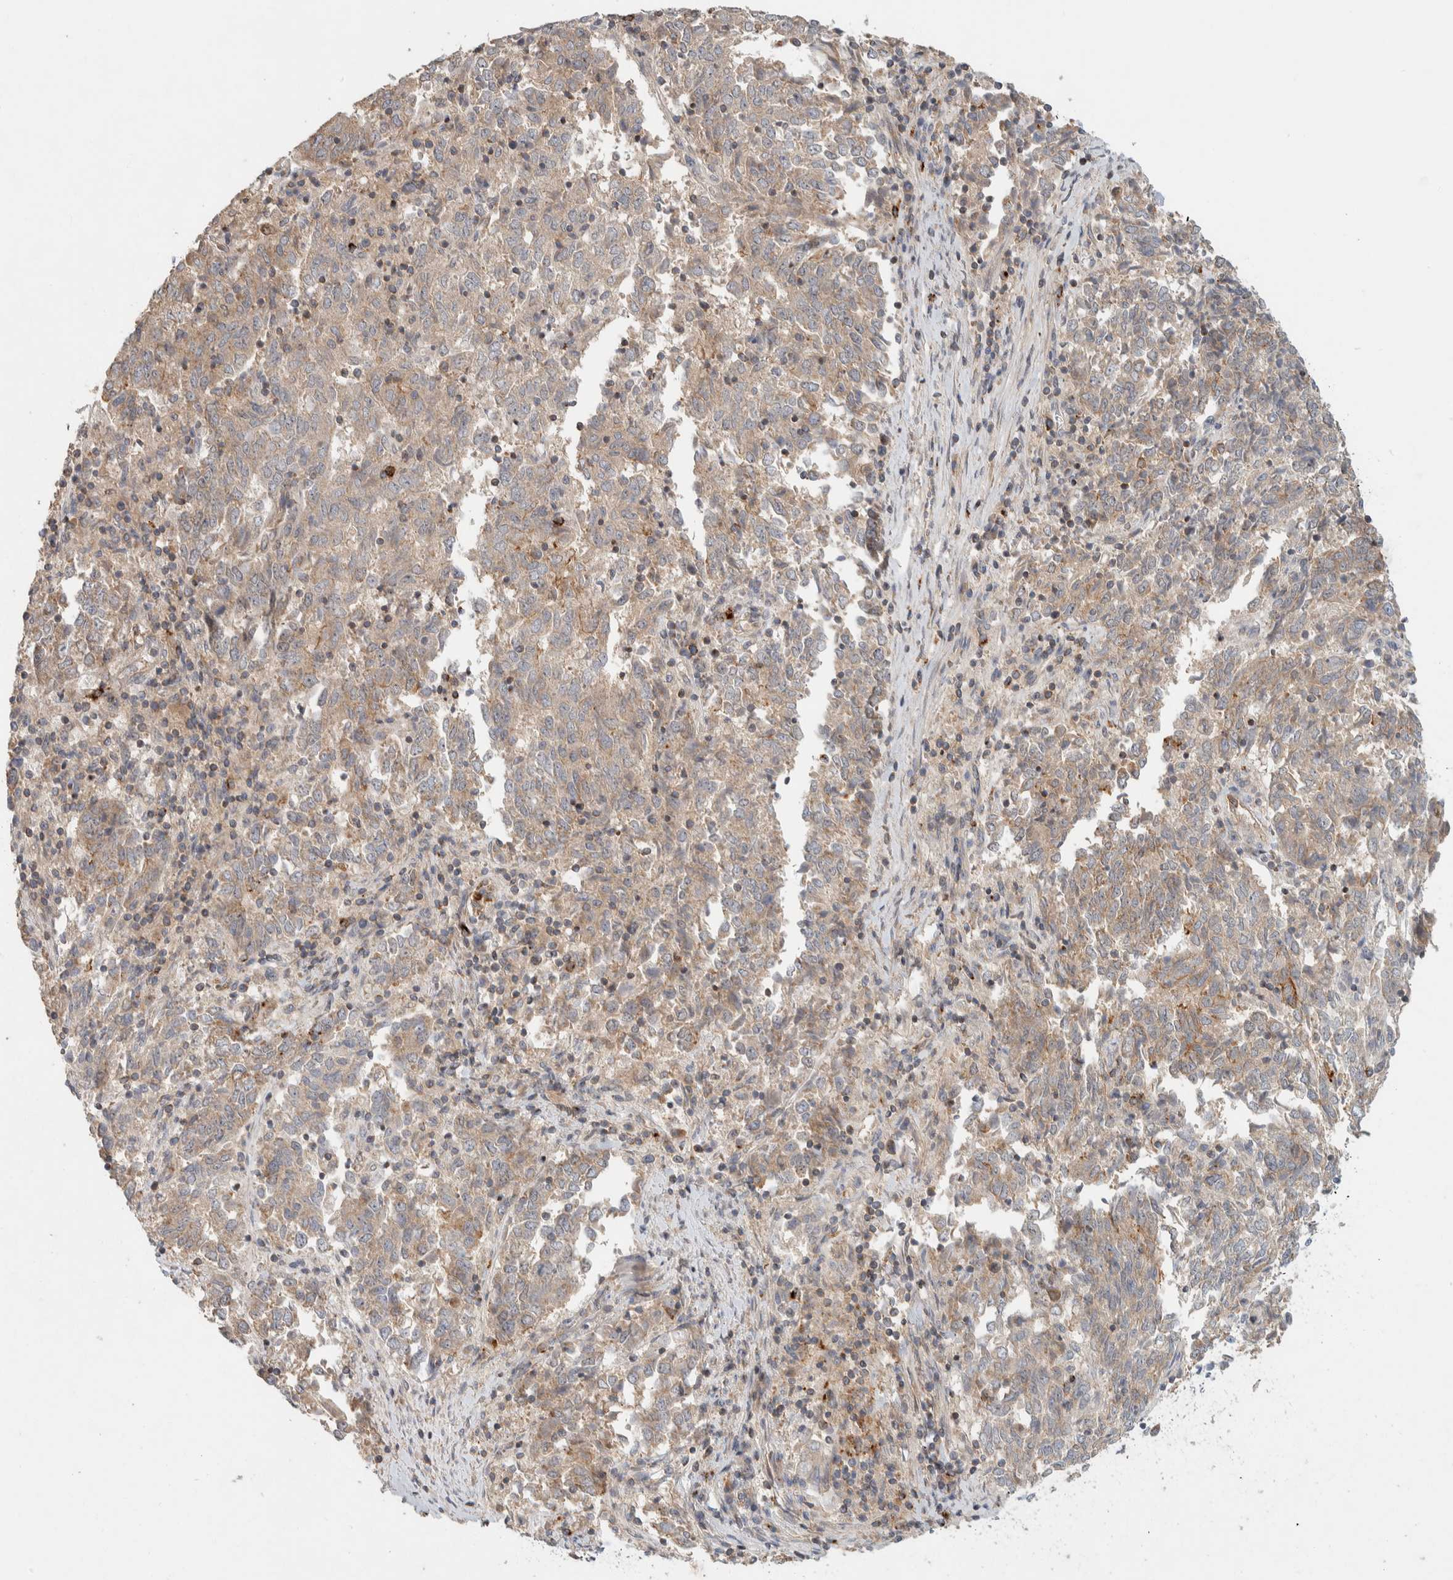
{"staining": {"intensity": "weak", "quantity": ">75%", "location": "cytoplasmic/membranous"}, "tissue": "endometrial cancer", "cell_type": "Tumor cells", "image_type": "cancer", "snomed": [{"axis": "morphology", "description": "Adenocarcinoma, NOS"}, {"axis": "topography", "description": "Endometrium"}], "caption": "The histopathology image shows immunohistochemical staining of endometrial adenocarcinoma. There is weak cytoplasmic/membranous staining is appreciated in about >75% of tumor cells.", "gene": "KIF9", "patient": {"sex": "female", "age": 80}}